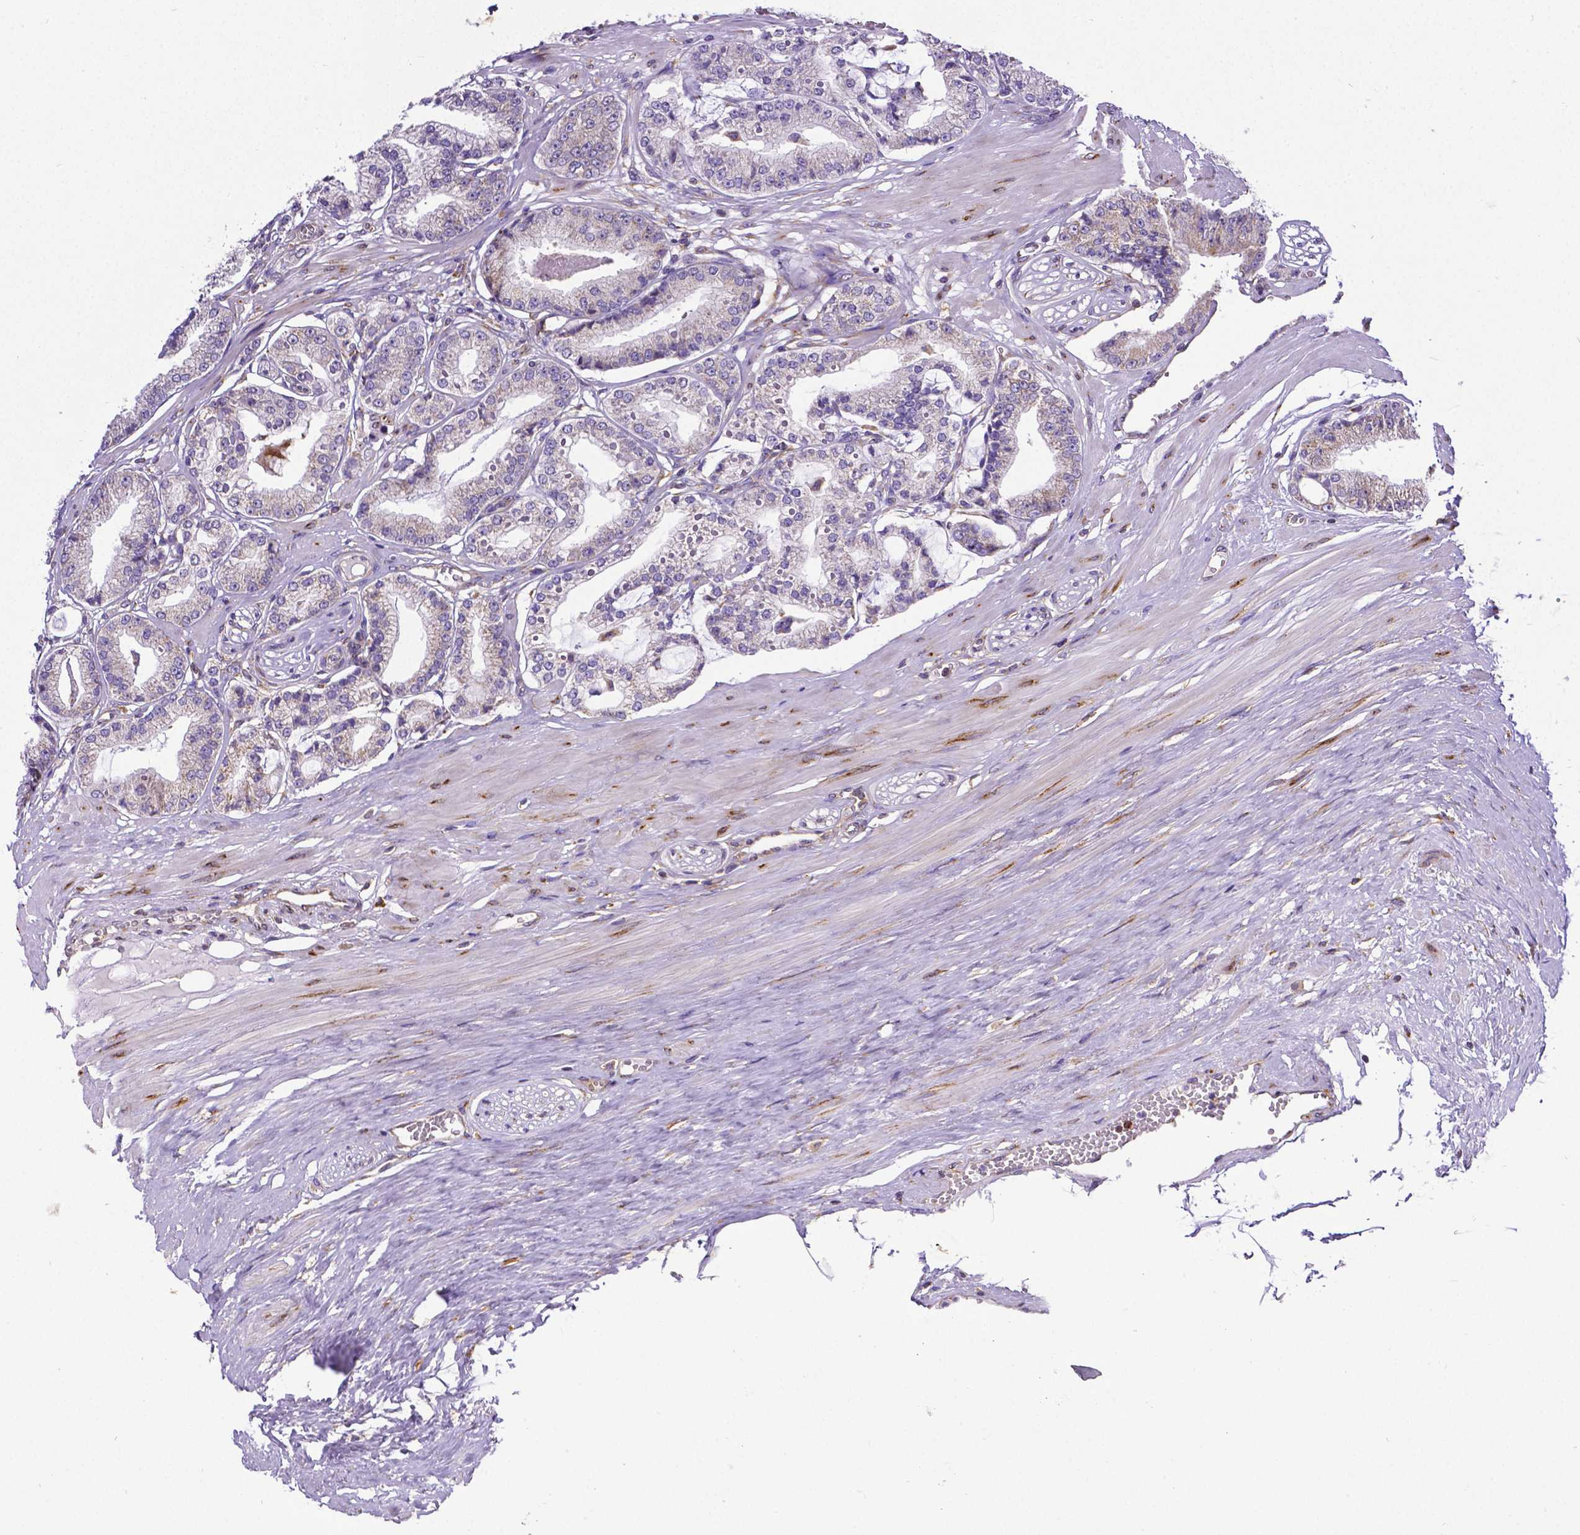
{"staining": {"intensity": "weak", "quantity": "<25%", "location": "cytoplasmic/membranous"}, "tissue": "prostate cancer", "cell_type": "Tumor cells", "image_type": "cancer", "snomed": [{"axis": "morphology", "description": "Adenocarcinoma, High grade"}, {"axis": "topography", "description": "Prostate"}], "caption": "Immunohistochemical staining of human high-grade adenocarcinoma (prostate) displays no significant expression in tumor cells.", "gene": "MTDH", "patient": {"sex": "male", "age": 71}}